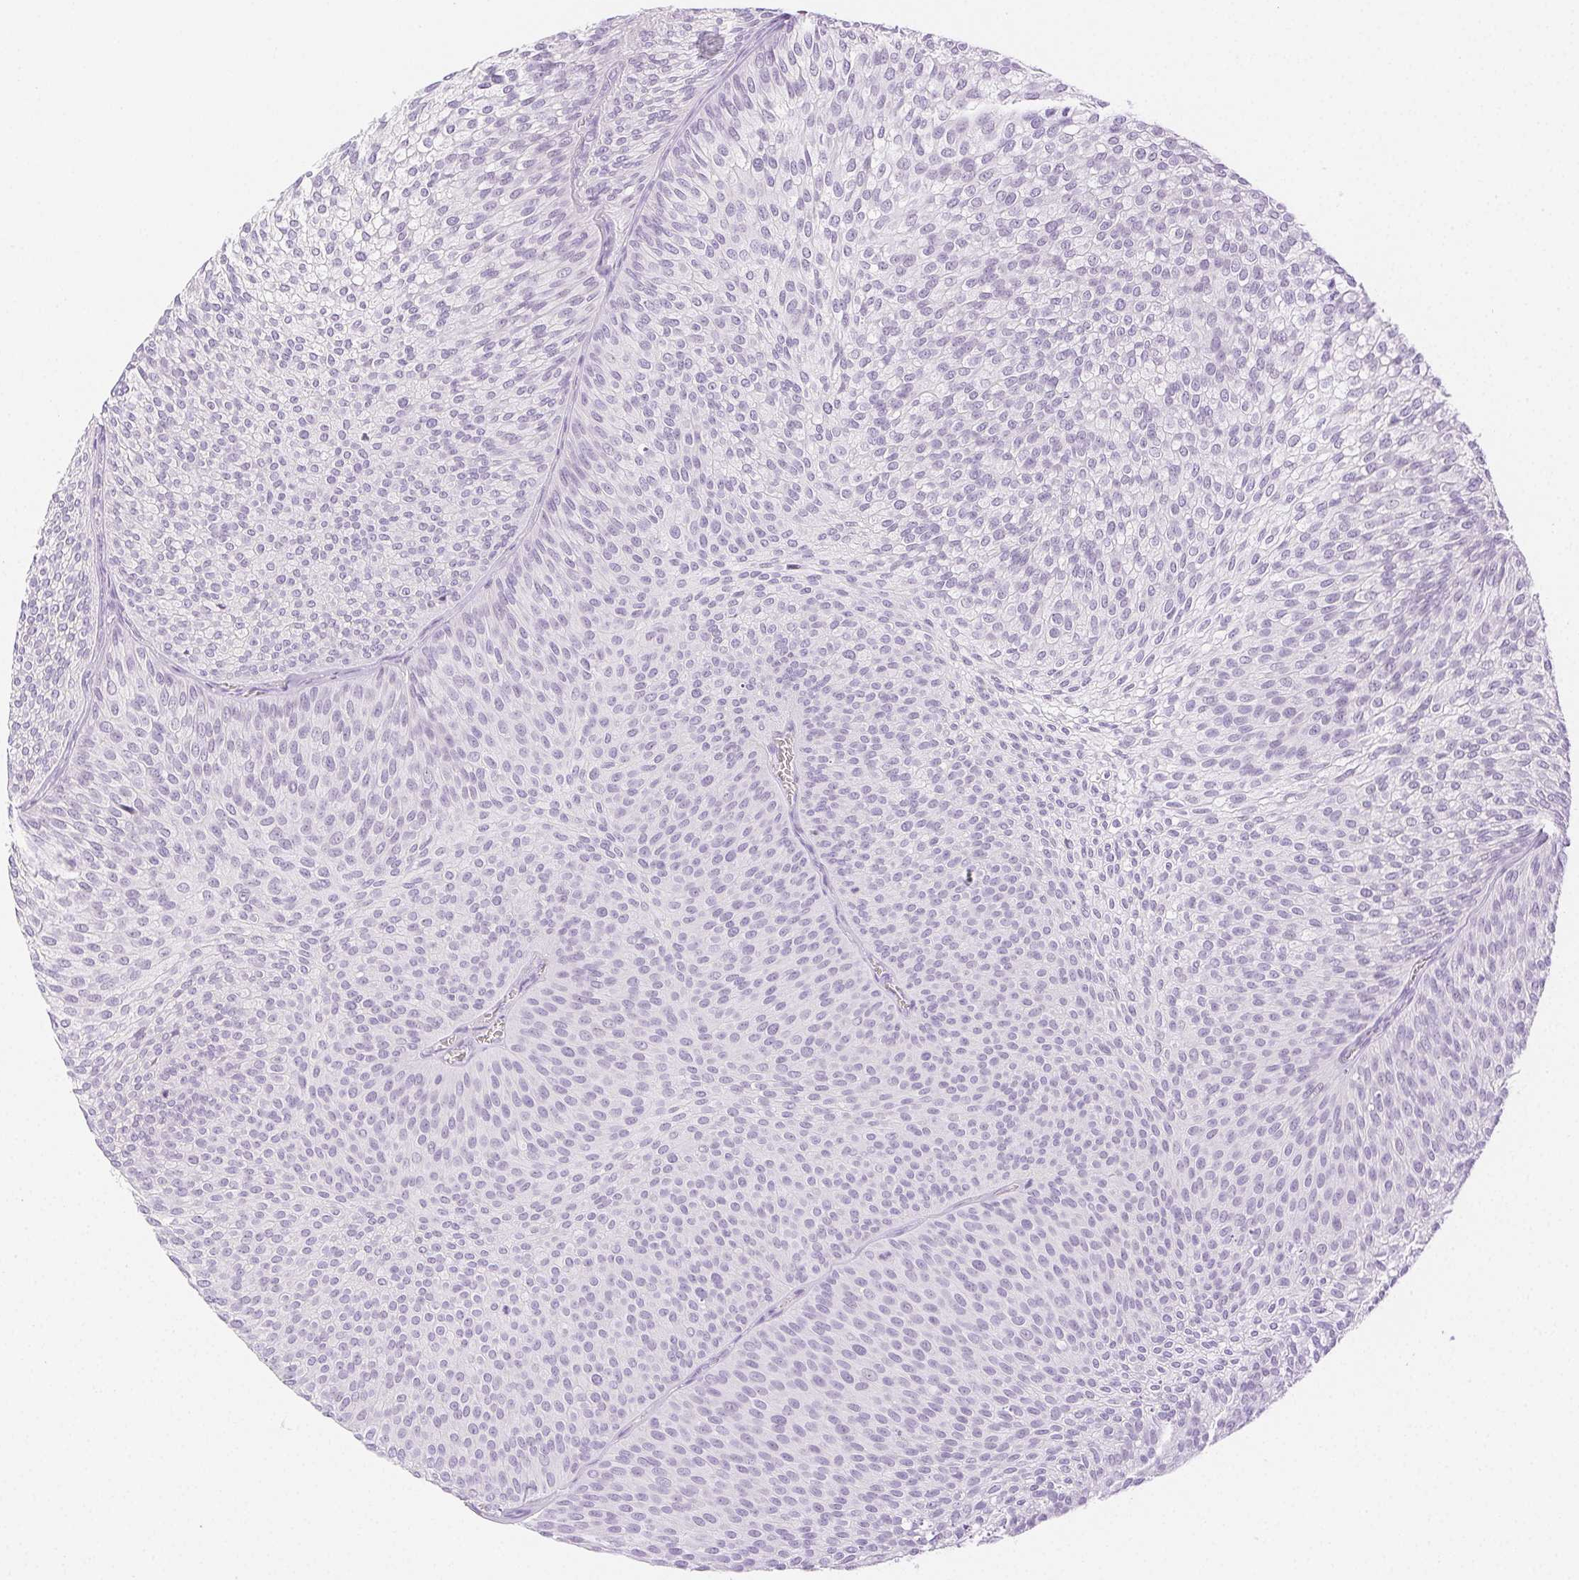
{"staining": {"intensity": "negative", "quantity": "none", "location": "none"}, "tissue": "urothelial cancer", "cell_type": "Tumor cells", "image_type": "cancer", "snomed": [{"axis": "morphology", "description": "Urothelial carcinoma, Low grade"}, {"axis": "topography", "description": "Urinary bladder"}], "caption": "Immunohistochemistry (IHC) of human urothelial cancer demonstrates no expression in tumor cells. (DAB immunohistochemistry (IHC) with hematoxylin counter stain).", "gene": "SPACA4", "patient": {"sex": "male", "age": 91}}